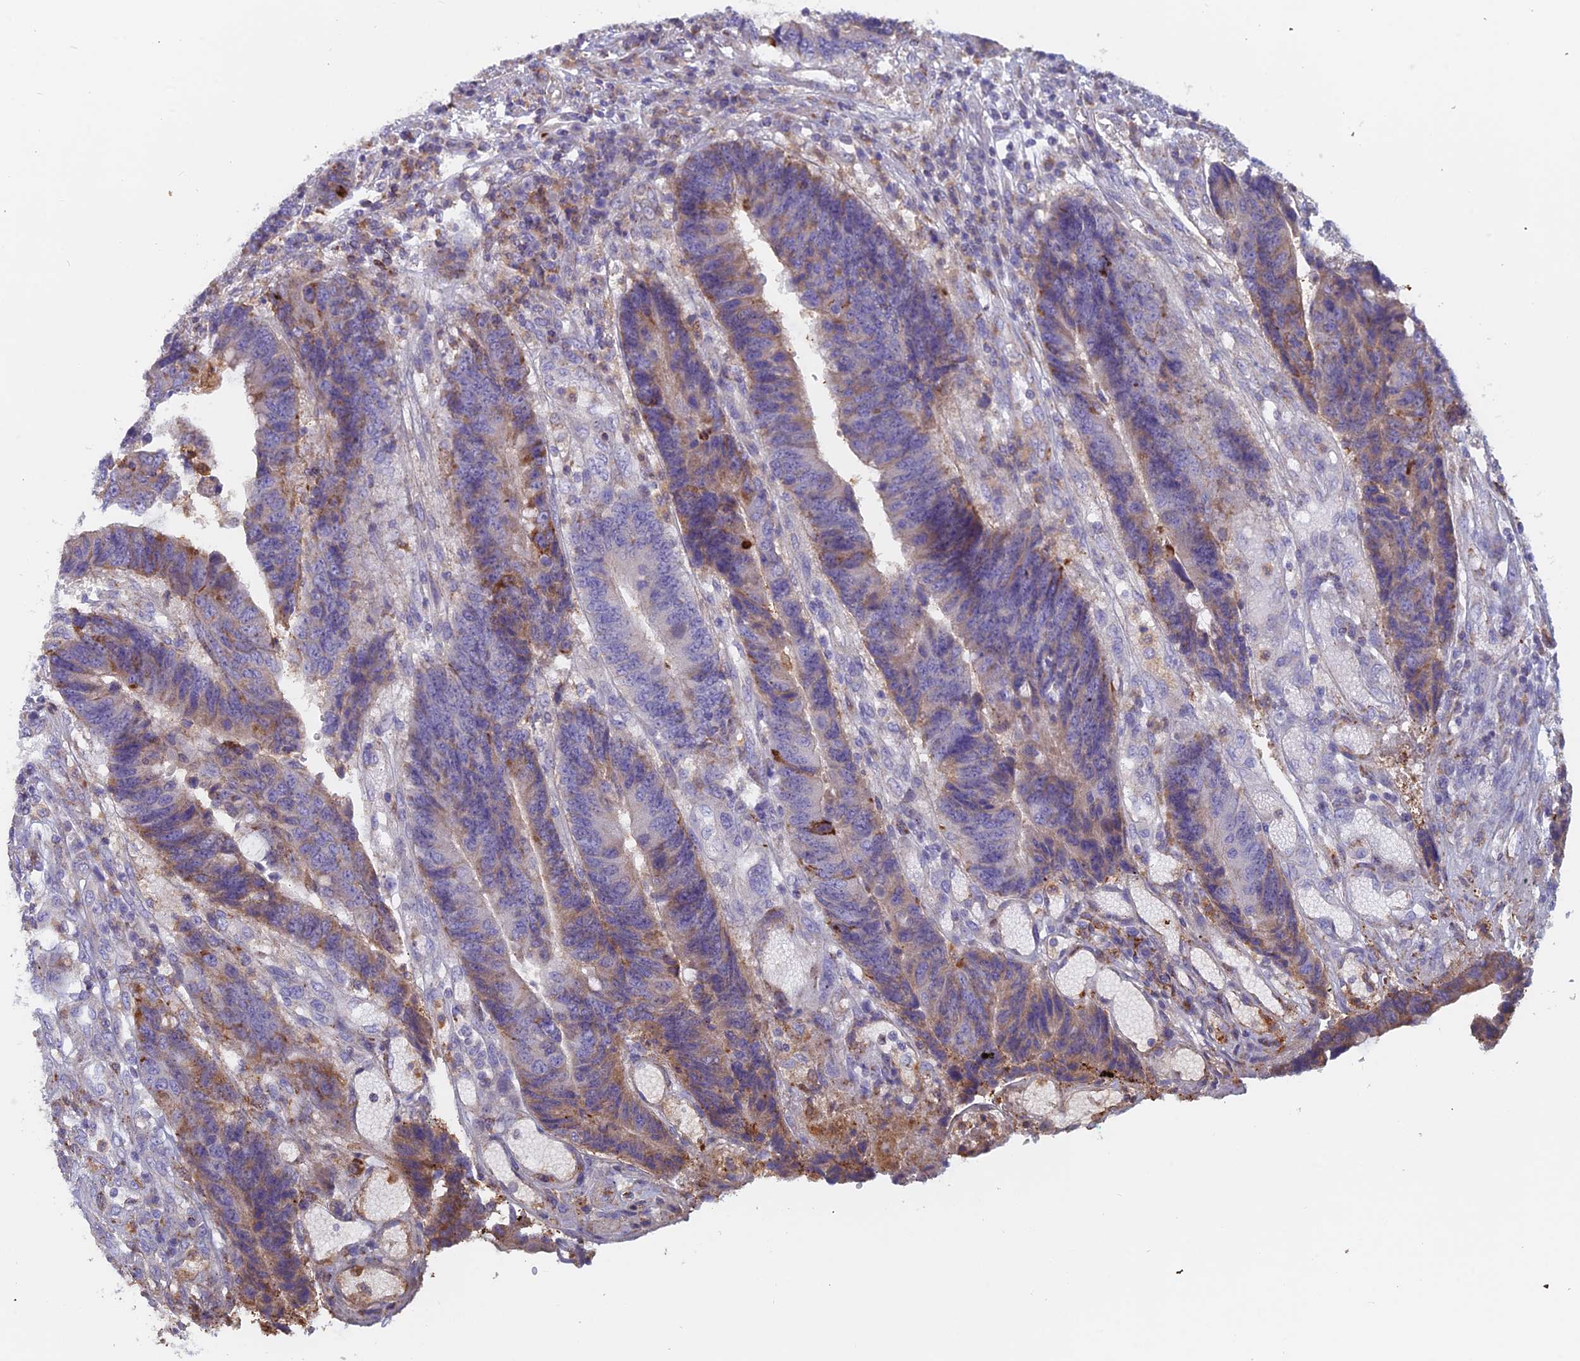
{"staining": {"intensity": "weak", "quantity": "25%-75%", "location": "cytoplasmic/membranous"}, "tissue": "colorectal cancer", "cell_type": "Tumor cells", "image_type": "cancer", "snomed": [{"axis": "morphology", "description": "Adenocarcinoma, NOS"}, {"axis": "topography", "description": "Rectum"}], "caption": "Tumor cells demonstrate weak cytoplasmic/membranous expression in approximately 25%-75% of cells in adenocarcinoma (colorectal). The staining was performed using DAB, with brown indicating positive protein expression. Nuclei are stained blue with hematoxylin.", "gene": "IFTAP", "patient": {"sex": "male", "age": 84}}